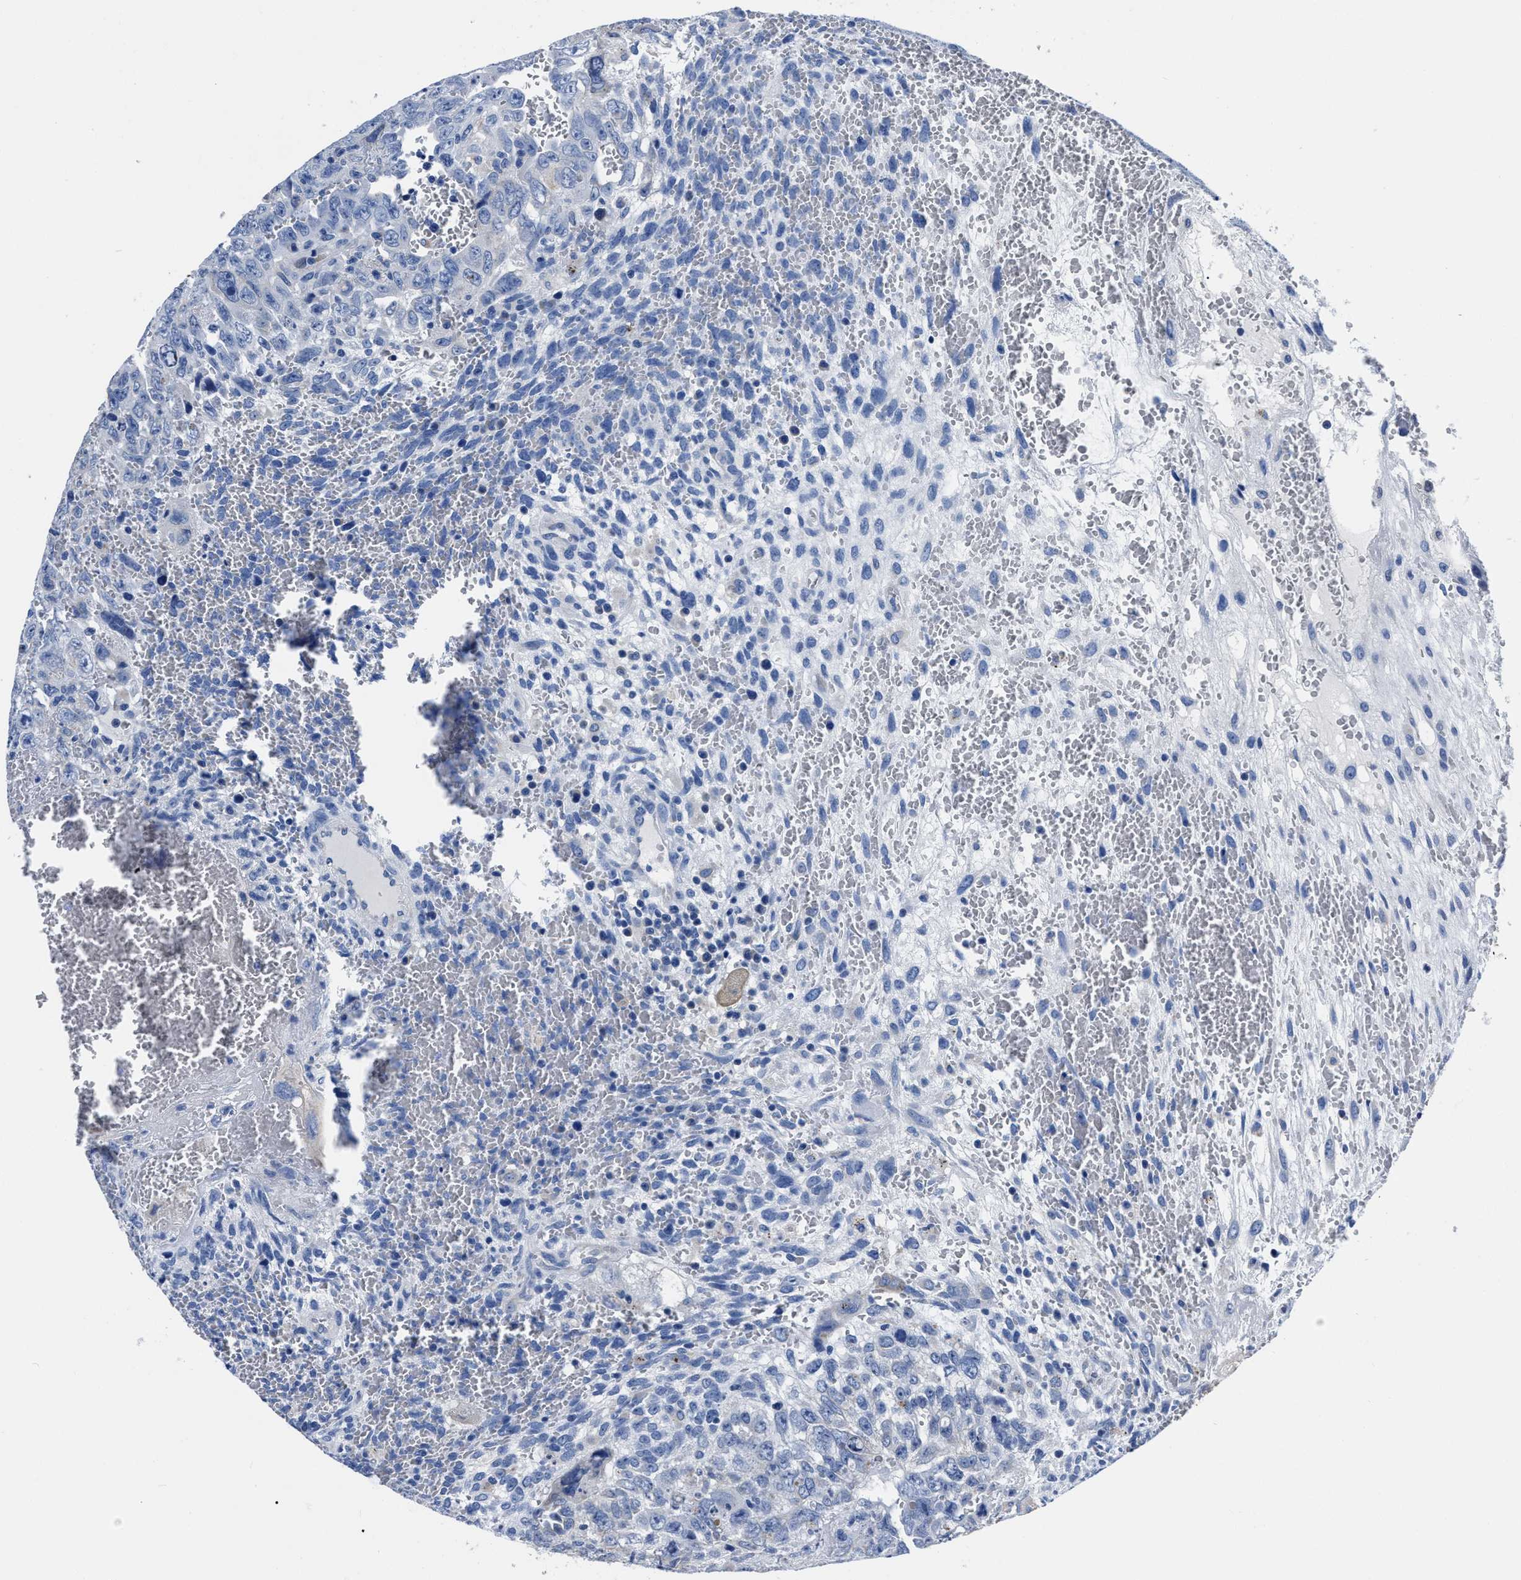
{"staining": {"intensity": "negative", "quantity": "none", "location": "none"}, "tissue": "testis cancer", "cell_type": "Tumor cells", "image_type": "cancer", "snomed": [{"axis": "morphology", "description": "Carcinoma, Embryonal, NOS"}, {"axis": "topography", "description": "Testis"}], "caption": "The immunohistochemistry (IHC) histopathology image has no significant expression in tumor cells of testis cancer tissue. The staining is performed using DAB brown chromogen with nuclei counter-stained in using hematoxylin.", "gene": "MOV10L1", "patient": {"sex": "male", "age": 28}}